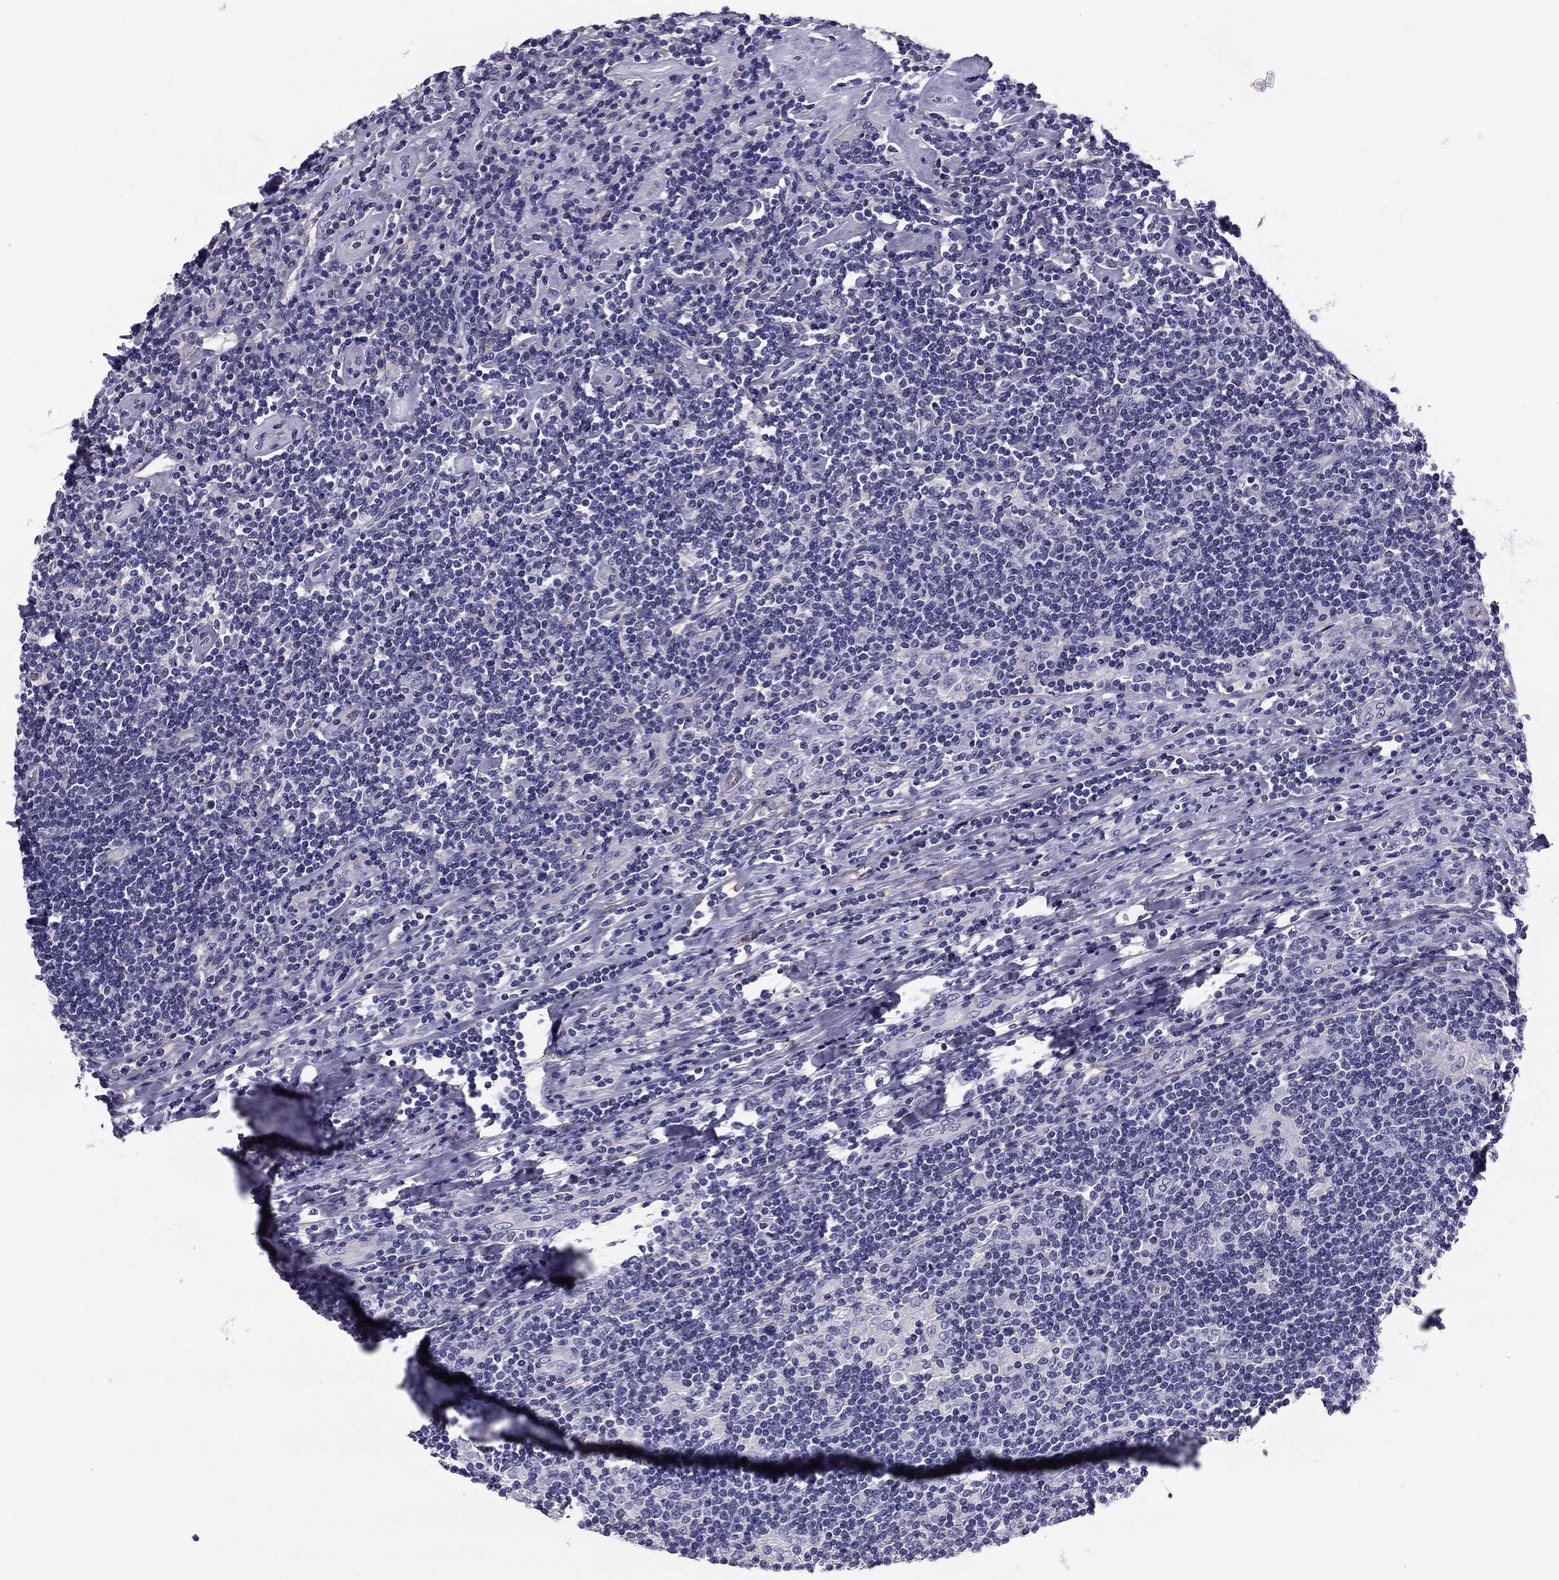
{"staining": {"intensity": "negative", "quantity": "none", "location": "none"}, "tissue": "lymphoma", "cell_type": "Tumor cells", "image_type": "cancer", "snomed": [{"axis": "morphology", "description": "Hodgkin's disease, NOS"}, {"axis": "topography", "description": "Lymph node"}], "caption": "Human lymphoma stained for a protein using immunohistochemistry exhibits no expression in tumor cells.", "gene": "FLNC", "patient": {"sex": "male", "age": 40}}